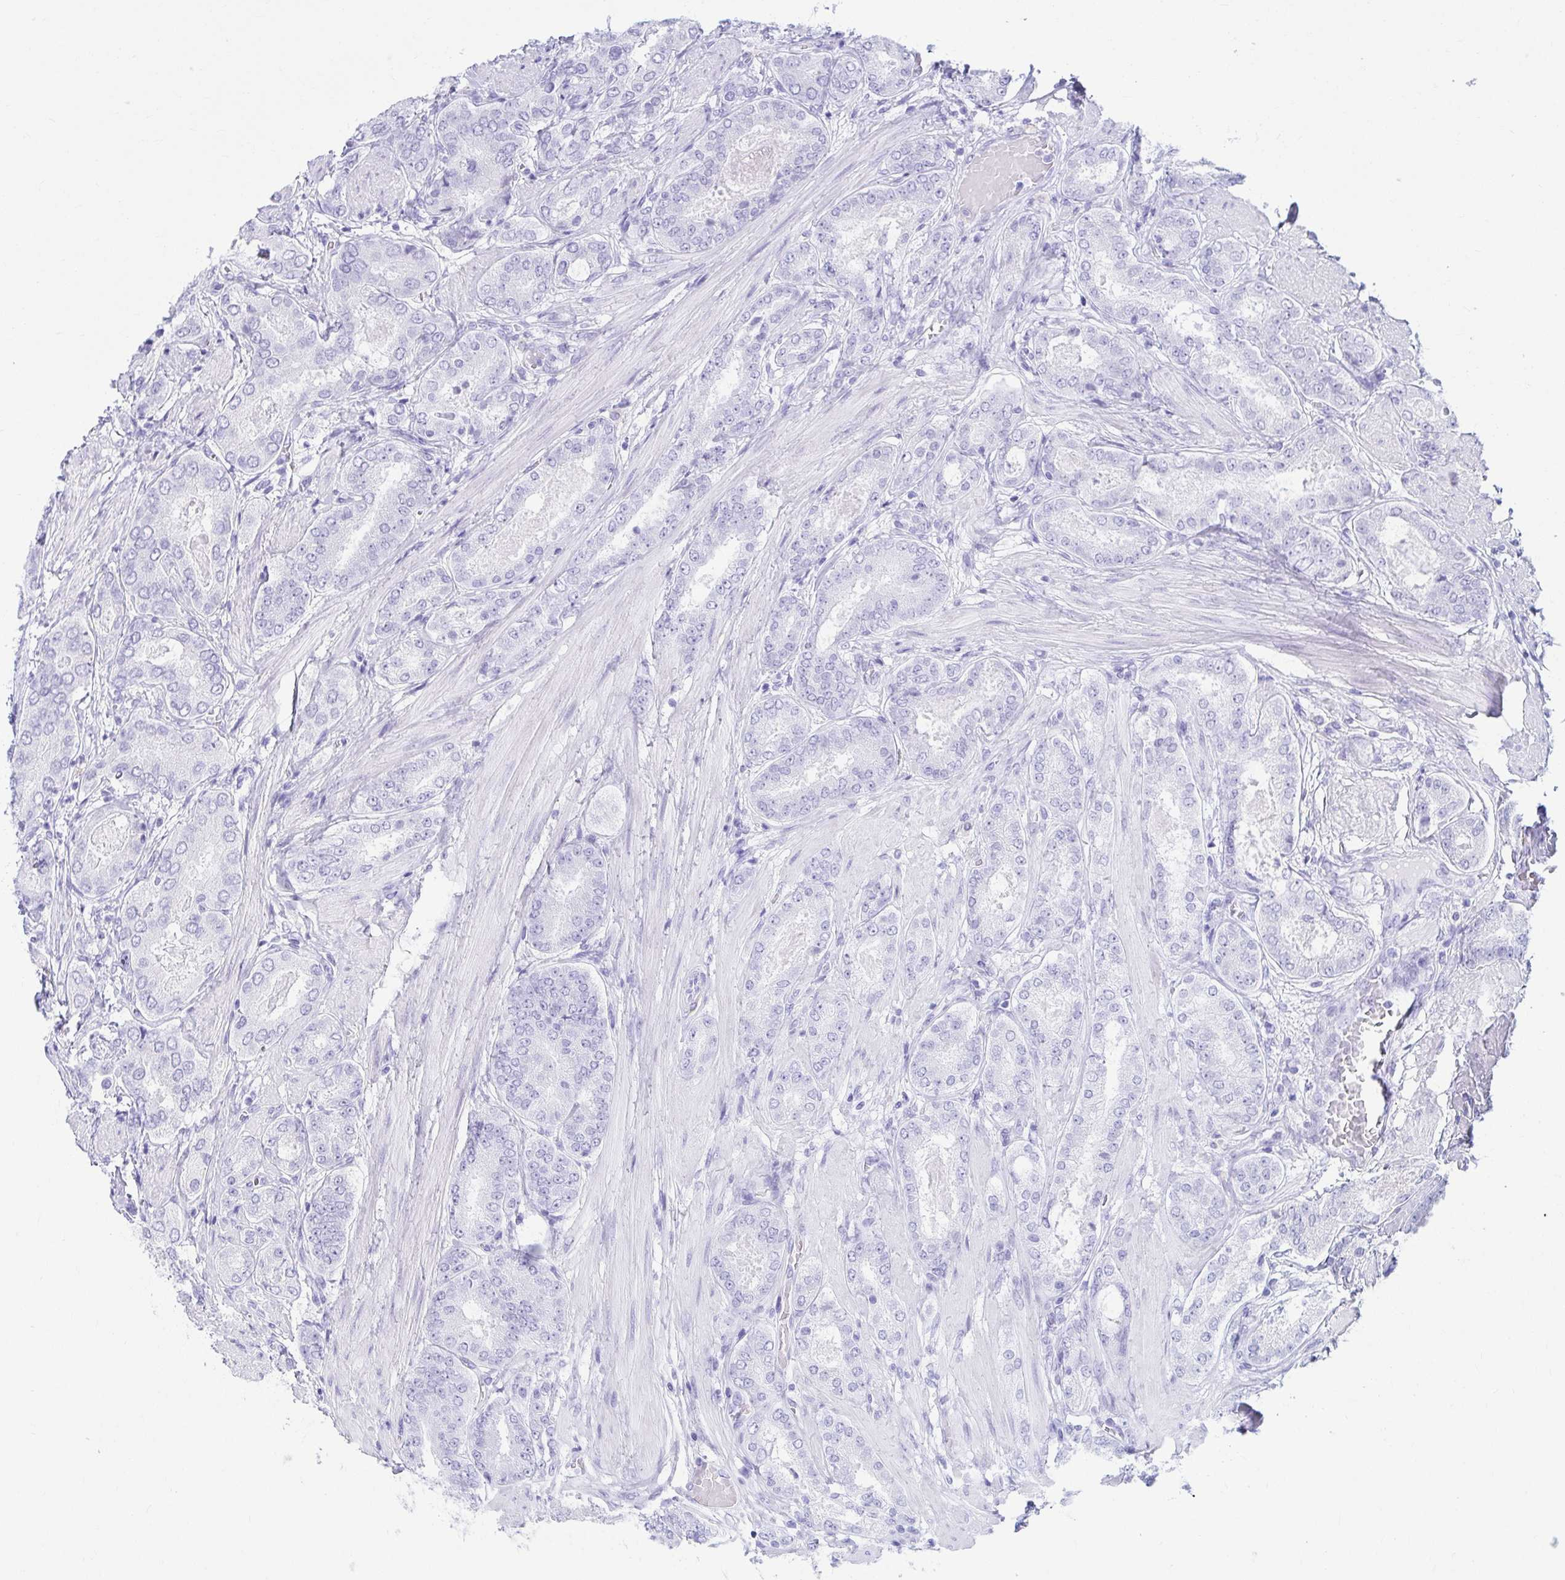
{"staining": {"intensity": "negative", "quantity": "none", "location": "none"}, "tissue": "prostate cancer", "cell_type": "Tumor cells", "image_type": "cancer", "snomed": [{"axis": "morphology", "description": "Adenocarcinoma, High grade"}, {"axis": "topography", "description": "Prostate"}], "caption": "This is a image of immunohistochemistry (IHC) staining of prostate cancer, which shows no staining in tumor cells.", "gene": "ATP4B", "patient": {"sex": "male", "age": 63}}